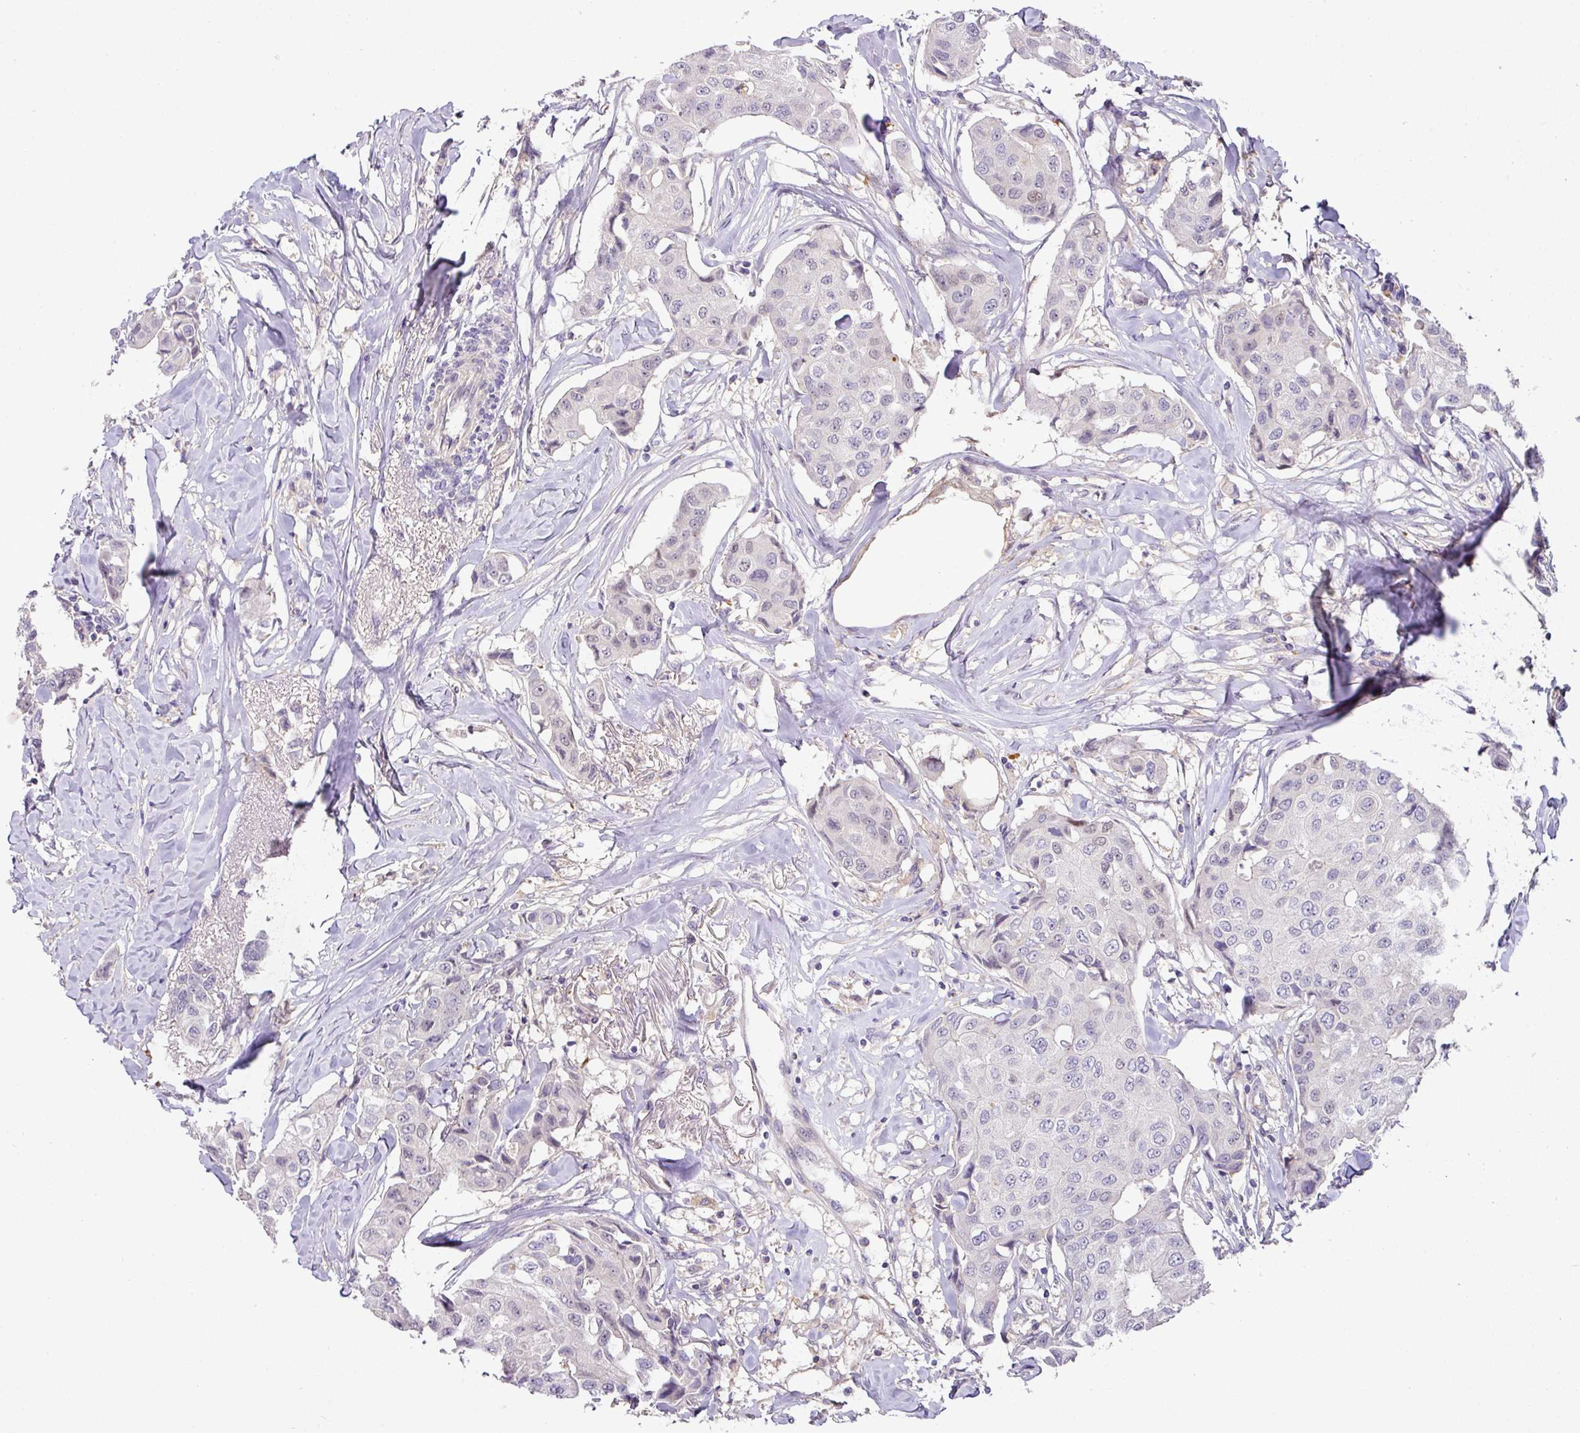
{"staining": {"intensity": "negative", "quantity": "none", "location": "none"}, "tissue": "breast cancer", "cell_type": "Tumor cells", "image_type": "cancer", "snomed": [{"axis": "morphology", "description": "Duct carcinoma"}, {"axis": "topography", "description": "Breast"}], "caption": "The histopathology image displays no staining of tumor cells in breast cancer. (Brightfield microscopy of DAB immunohistochemistry at high magnification).", "gene": "HOXC13", "patient": {"sex": "female", "age": 80}}